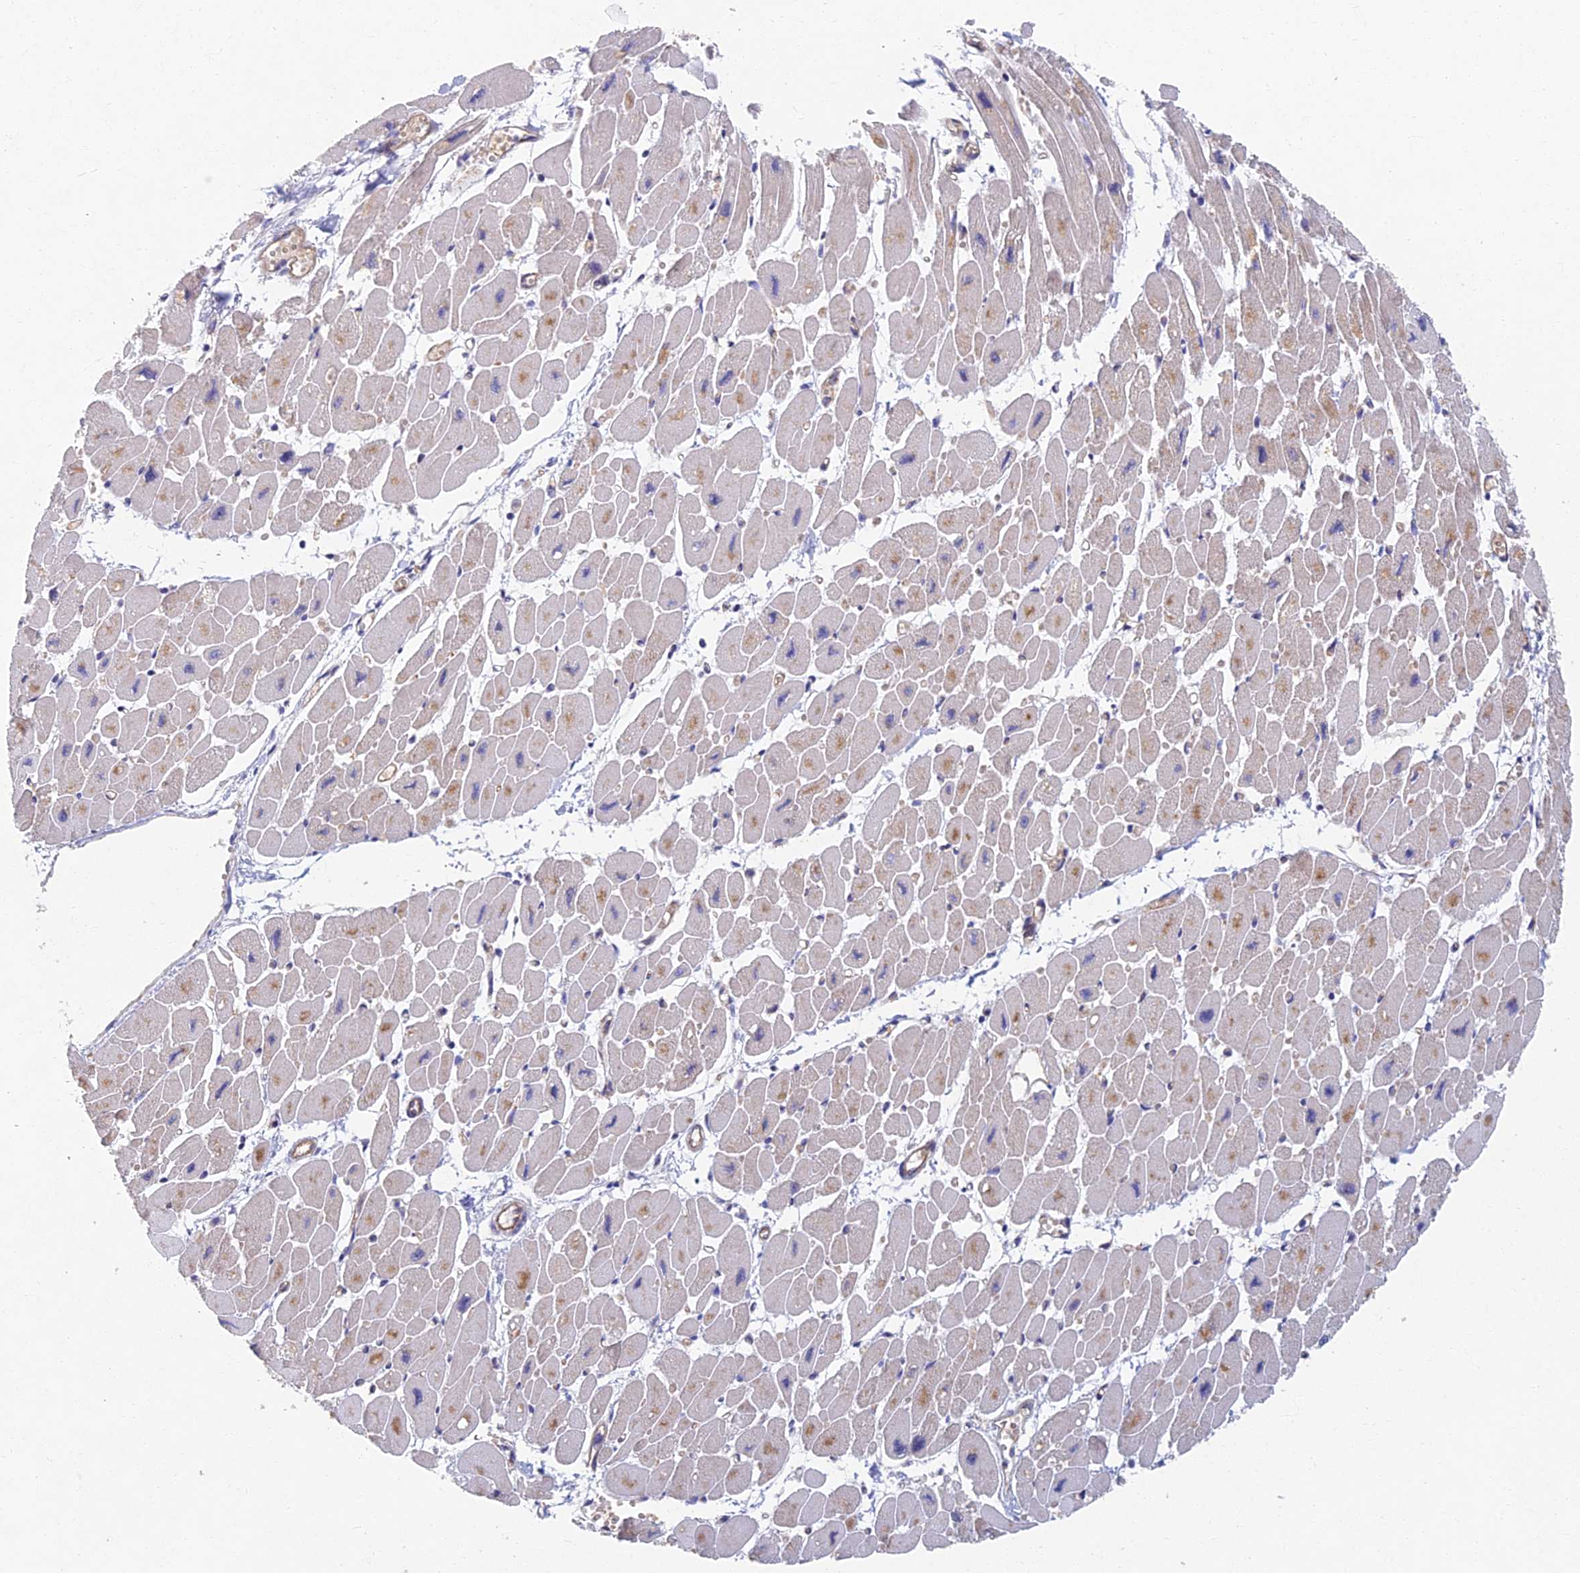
{"staining": {"intensity": "negative", "quantity": "none", "location": "none"}, "tissue": "heart muscle", "cell_type": "Cardiomyocytes", "image_type": "normal", "snomed": [{"axis": "morphology", "description": "Normal tissue, NOS"}, {"axis": "topography", "description": "Heart"}], "caption": "Histopathology image shows no significant protein staining in cardiomyocytes of normal heart muscle. (Stains: DAB immunohistochemistry with hematoxylin counter stain, Microscopy: brightfield microscopy at high magnification).", "gene": "RHBDL2", "patient": {"sex": "female", "age": 54}}